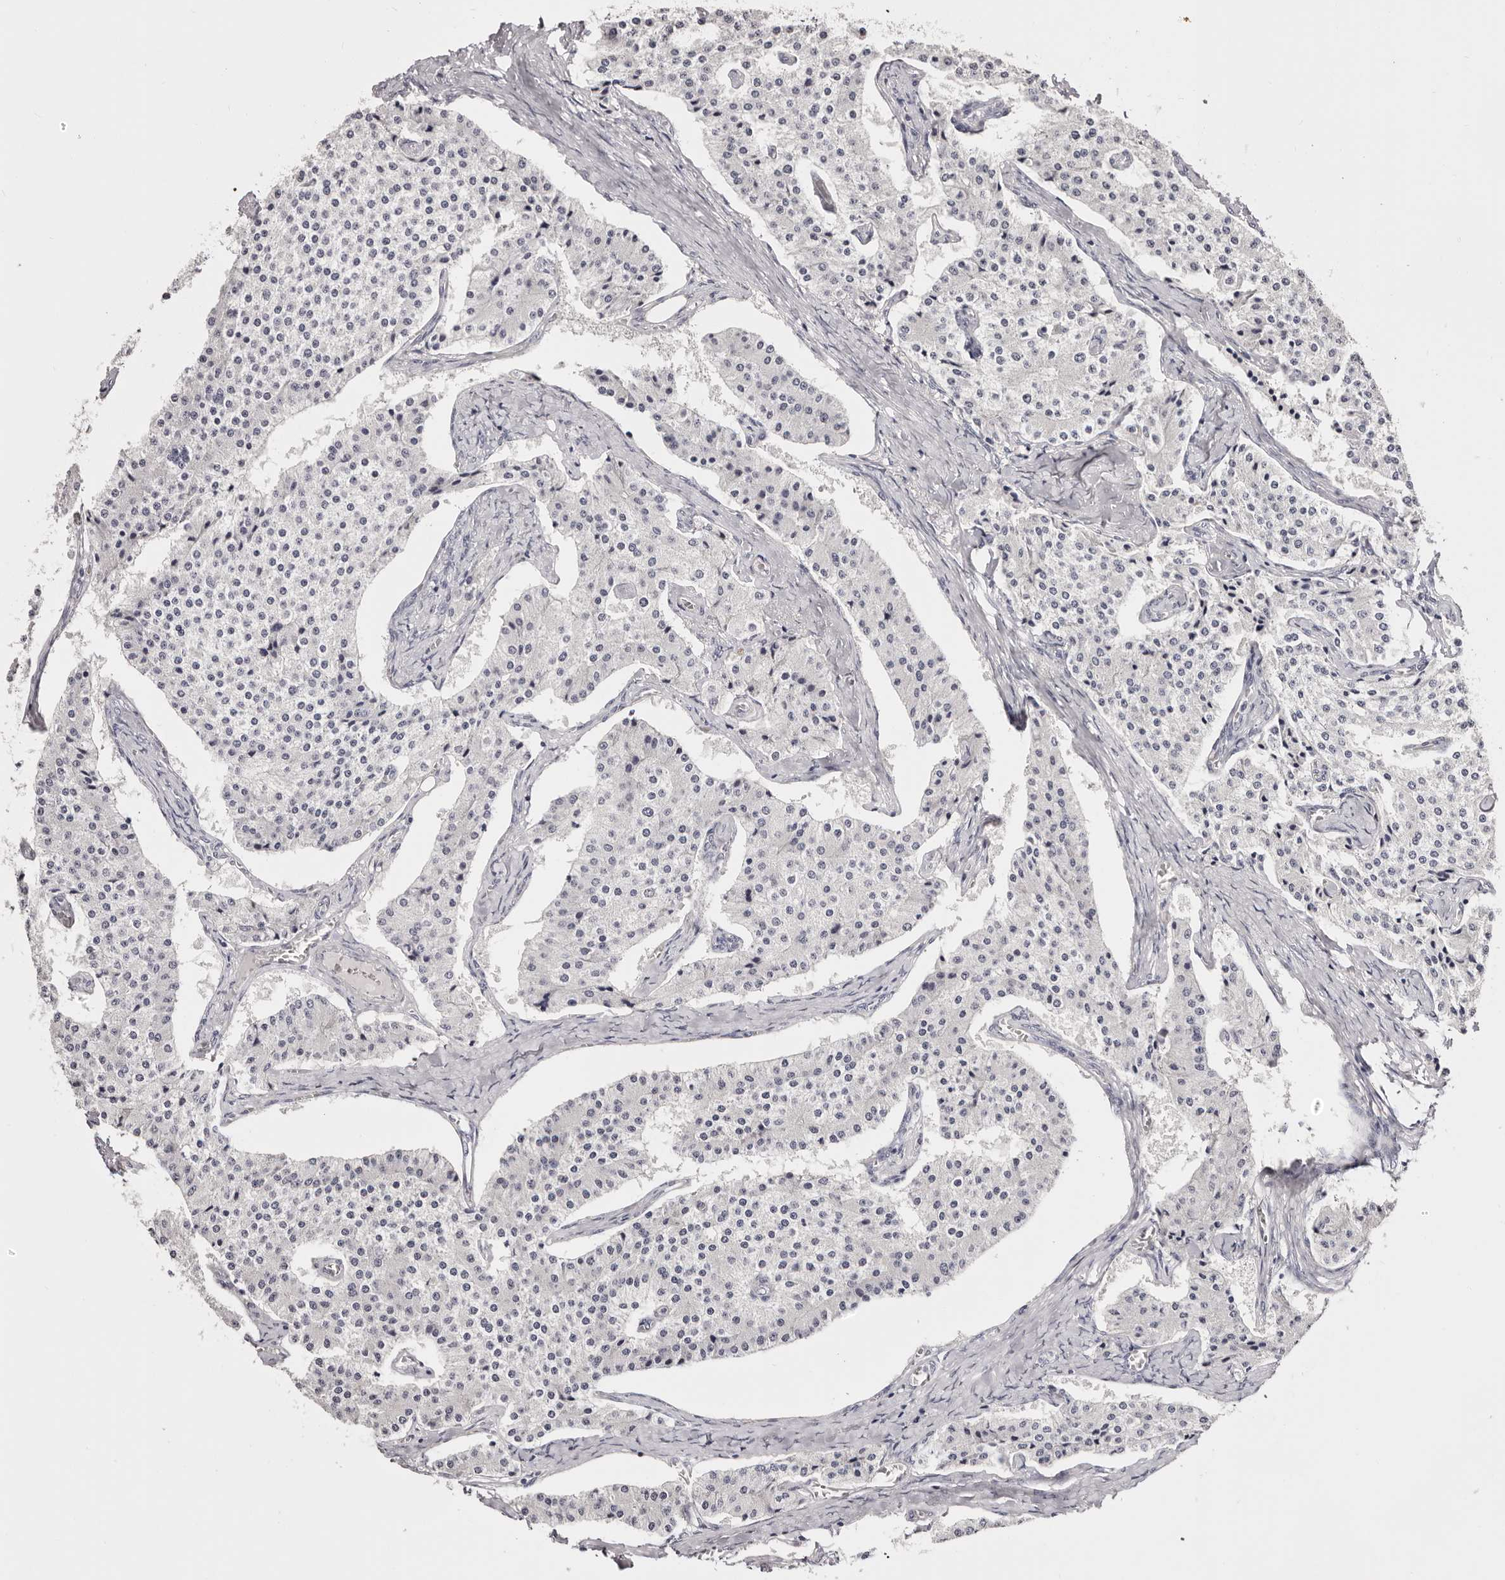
{"staining": {"intensity": "negative", "quantity": "none", "location": "none"}, "tissue": "carcinoid", "cell_type": "Tumor cells", "image_type": "cancer", "snomed": [{"axis": "morphology", "description": "Carcinoid, malignant, NOS"}, {"axis": "topography", "description": "Colon"}], "caption": "Human carcinoid stained for a protein using immunohistochemistry reveals no staining in tumor cells.", "gene": "AKNAD1", "patient": {"sex": "female", "age": 52}}